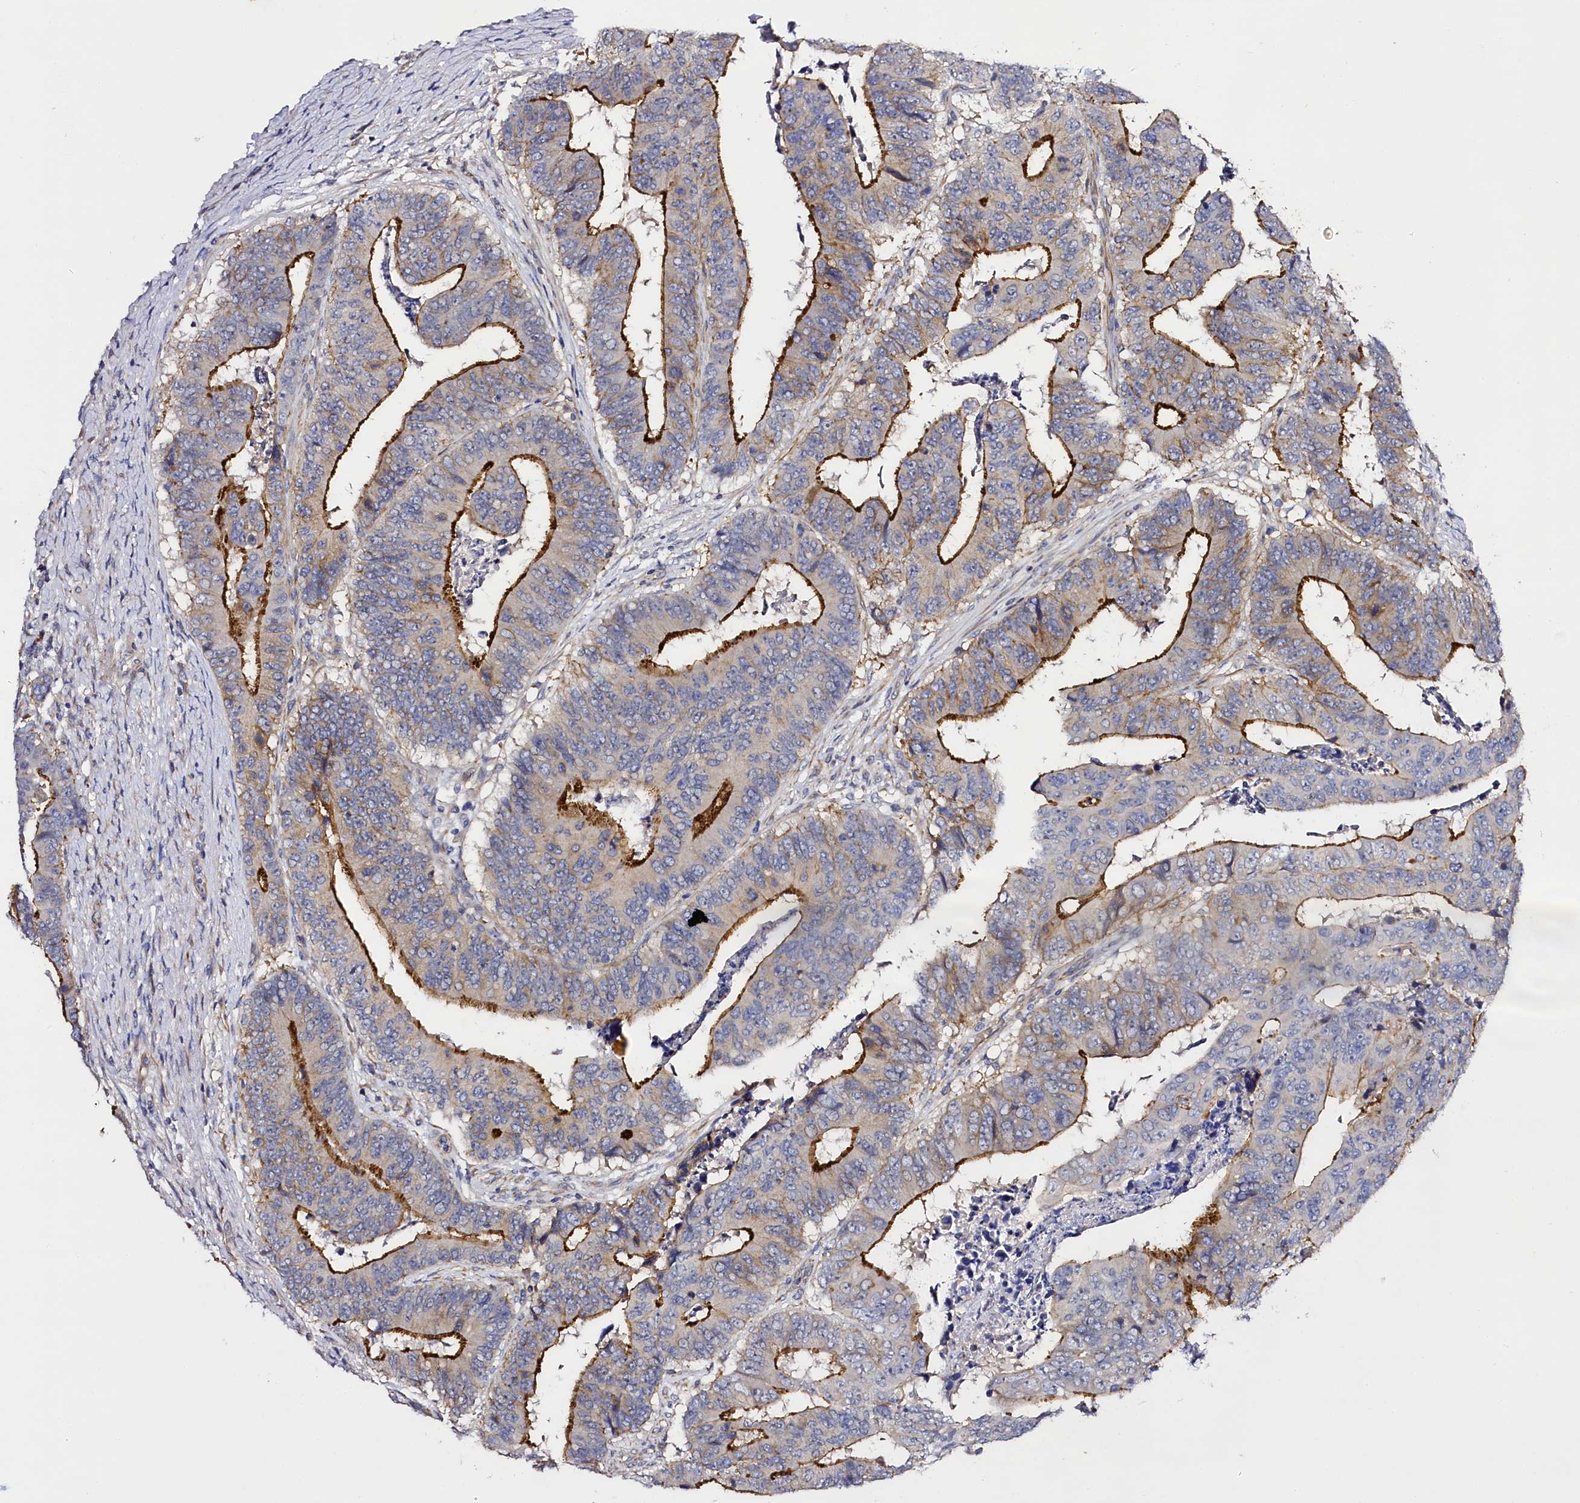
{"staining": {"intensity": "strong", "quantity": "25%-75%", "location": "cytoplasmic/membranous"}, "tissue": "colorectal cancer", "cell_type": "Tumor cells", "image_type": "cancer", "snomed": [{"axis": "morphology", "description": "Adenocarcinoma, NOS"}, {"axis": "topography", "description": "Rectum"}], "caption": "Immunohistochemical staining of colorectal cancer displays strong cytoplasmic/membranous protein expression in approximately 25%-75% of tumor cells.", "gene": "SLC7A1", "patient": {"sex": "male", "age": 84}}